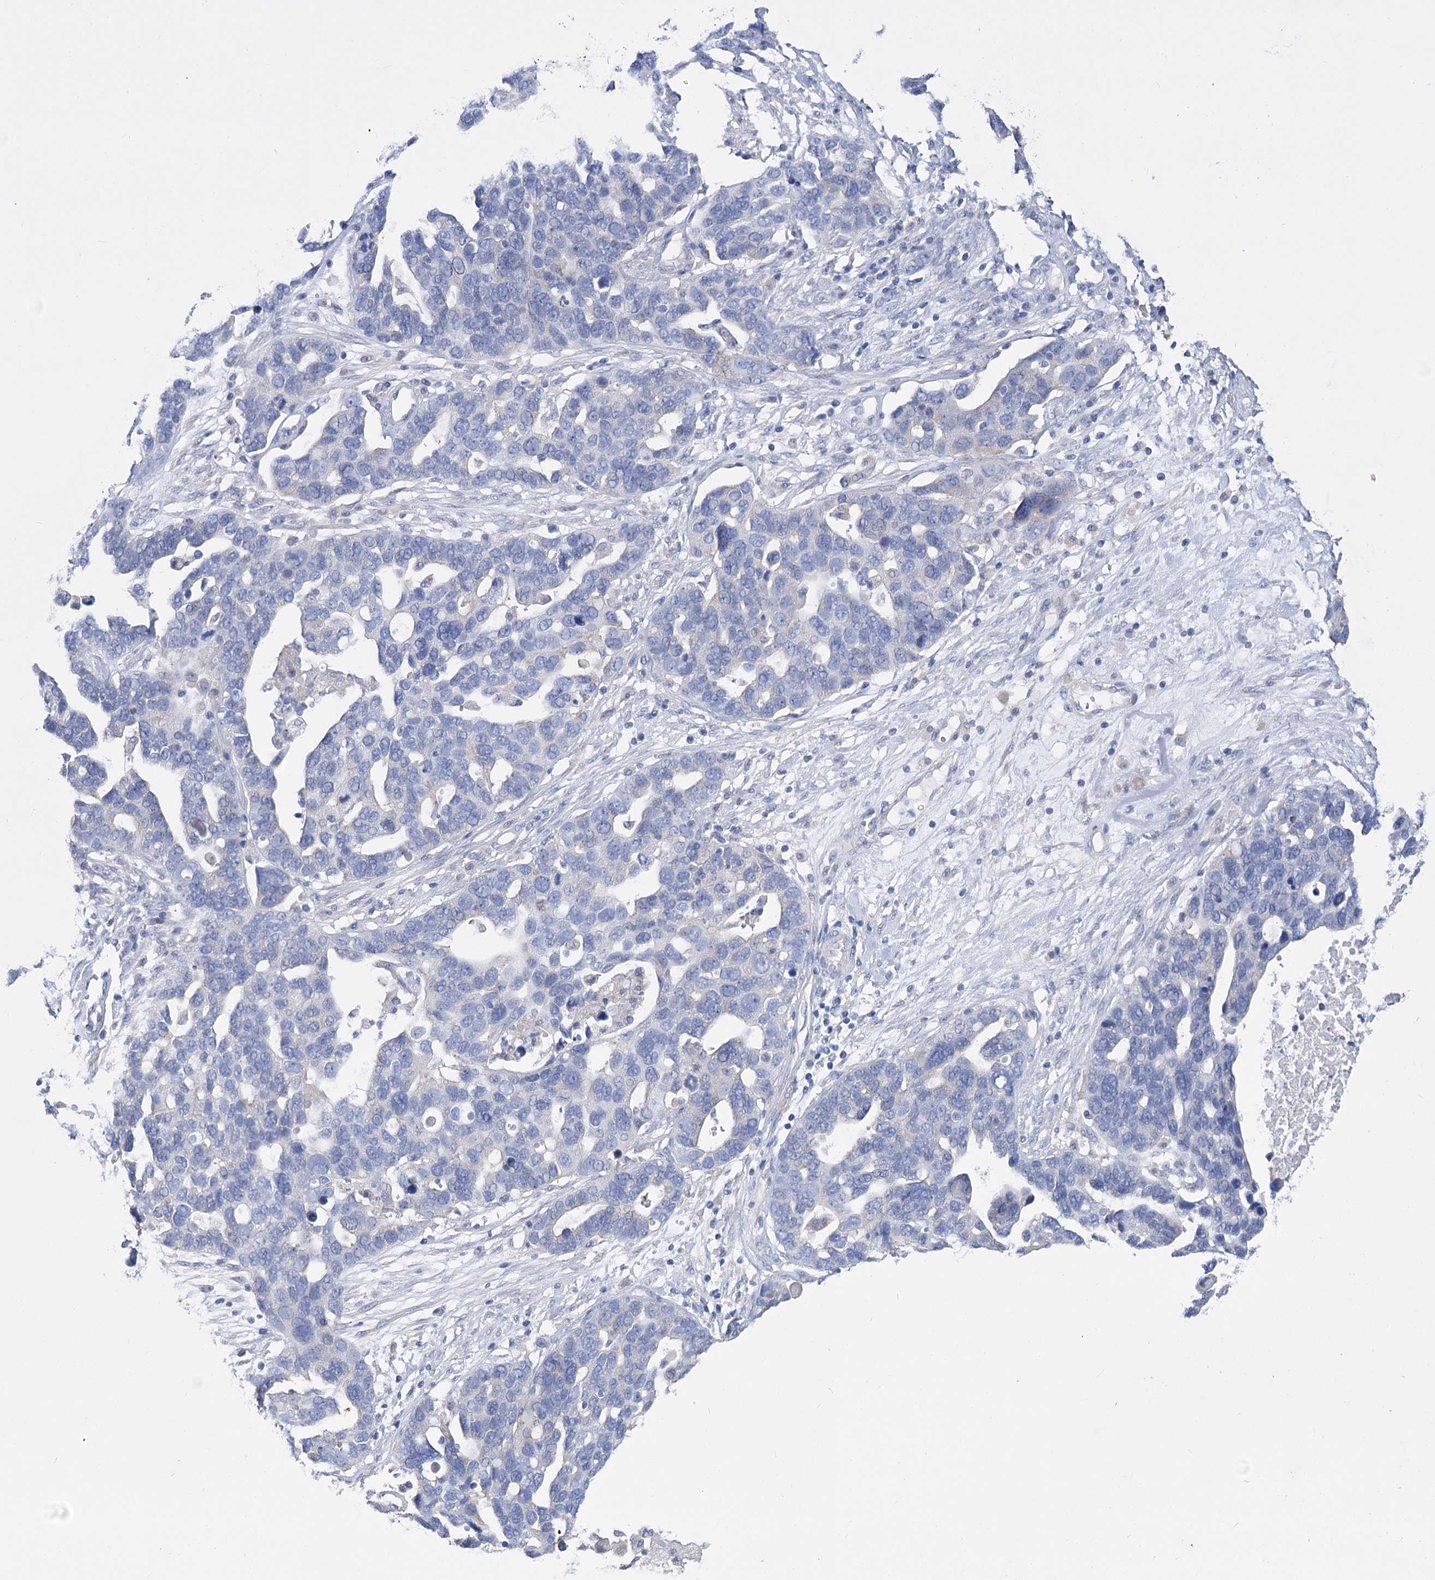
{"staining": {"intensity": "negative", "quantity": "none", "location": "none"}, "tissue": "ovarian cancer", "cell_type": "Tumor cells", "image_type": "cancer", "snomed": [{"axis": "morphology", "description": "Cystadenocarcinoma, serous, NOS"}, {"axis": "topography", "description": "Ovary"}], "caption": "Tumor cells show no significant staining in serous cystadenocarcinoma (ovarian). Brightfield microscopy of immunohistochemistry stained with DAB (3,3'-diaminobenzidine) (brown) and hematoxylin (blue), captured at high magnification.", "gene": "LRRC34", "patient": {"sex": "female", "age": 54}}